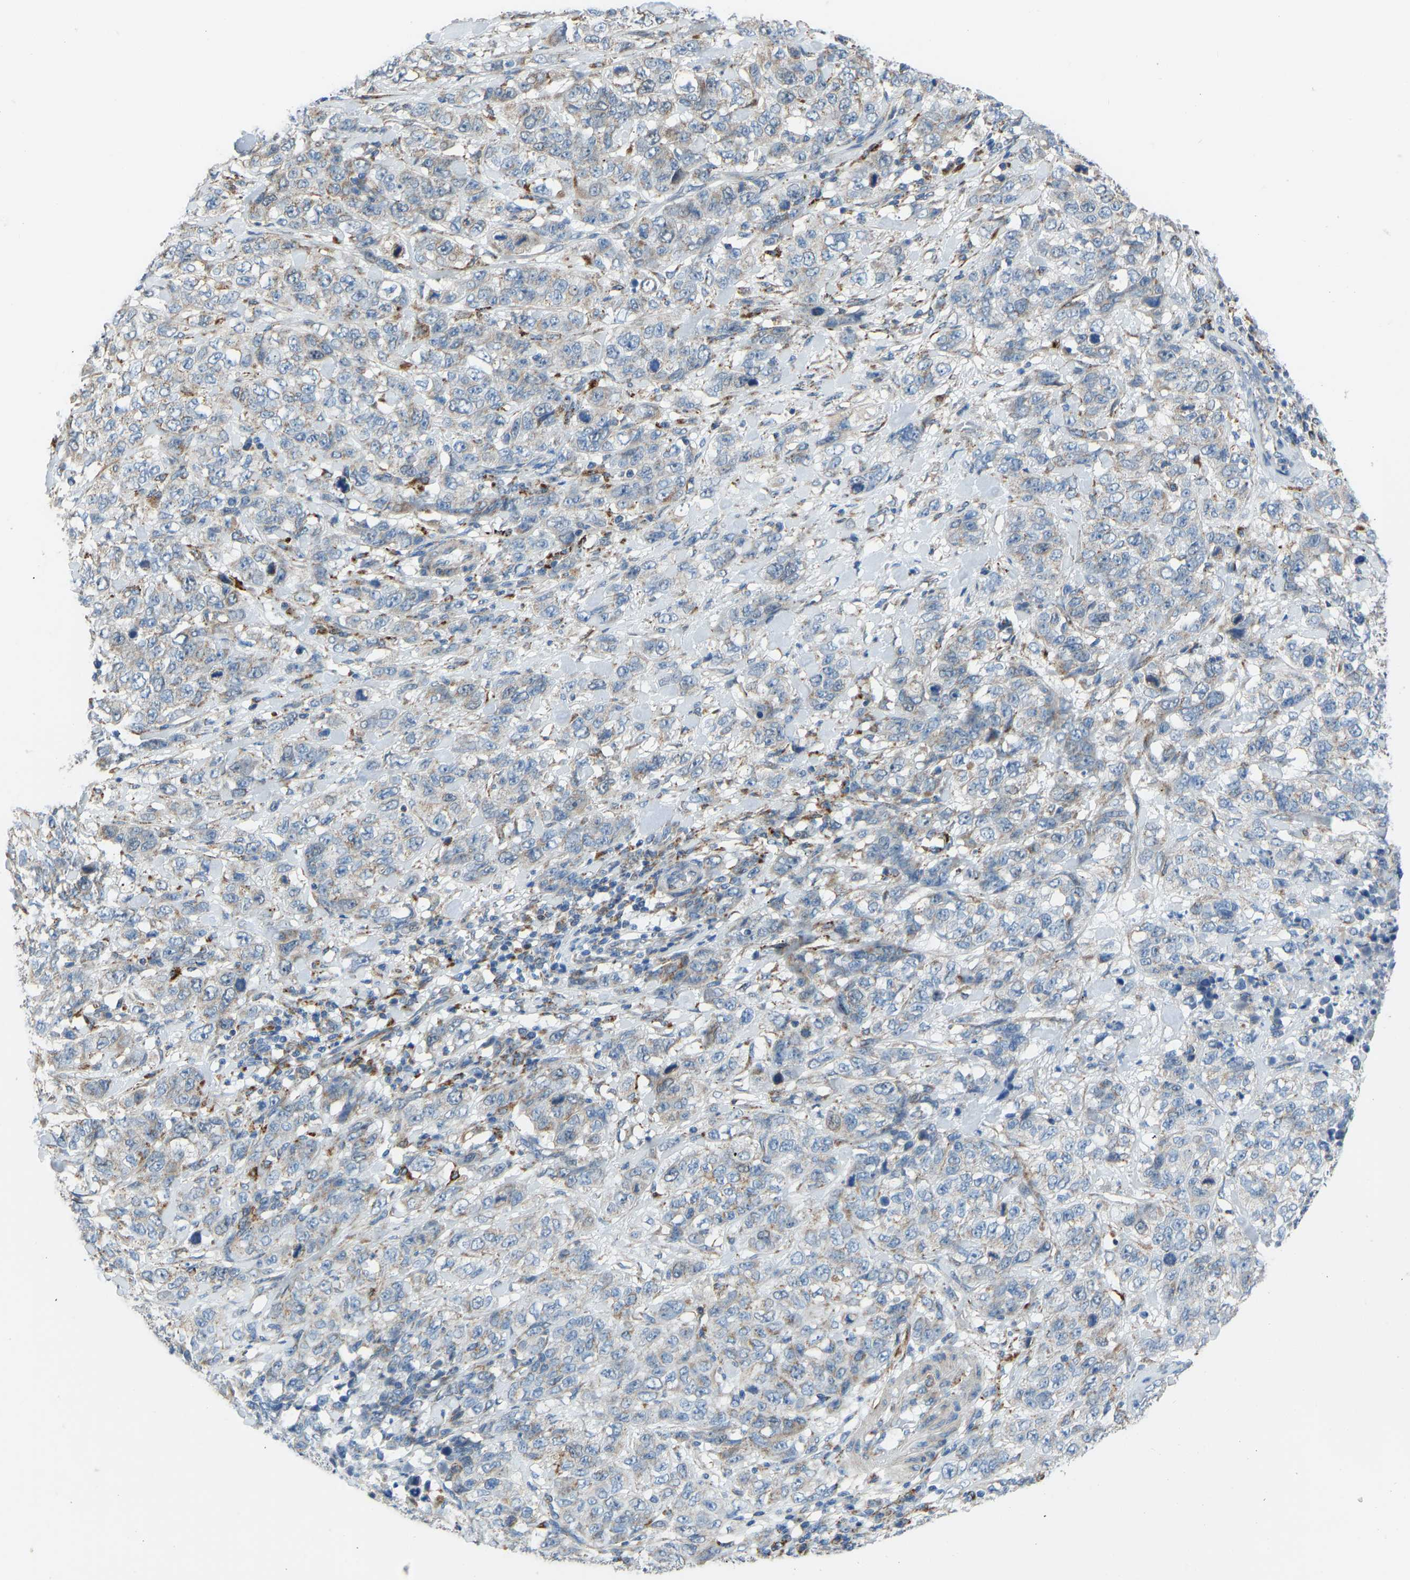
{"staining": {"intensity": "weak", "quantity": ">75%", "location": "cytoplasmic/membranous"}, "tissue": "stomach cancer", "cell_type": "Tumor cells", "image_type": "cancer", "snomed": [{"axis": "morphology", "description": "Adenocarcinoma, NOS"}, {"axis": "topography", "description": "Stomach"}], "caption": "Stomach cancer (adenocarcinoma) tissue exhibits weak cytoplasmic/membranous staining in about >75% of tumor cells, visualized by immunohistochemistry.", "gene": "SMIM20", "patient": {"sex": "male", "age": 48}}